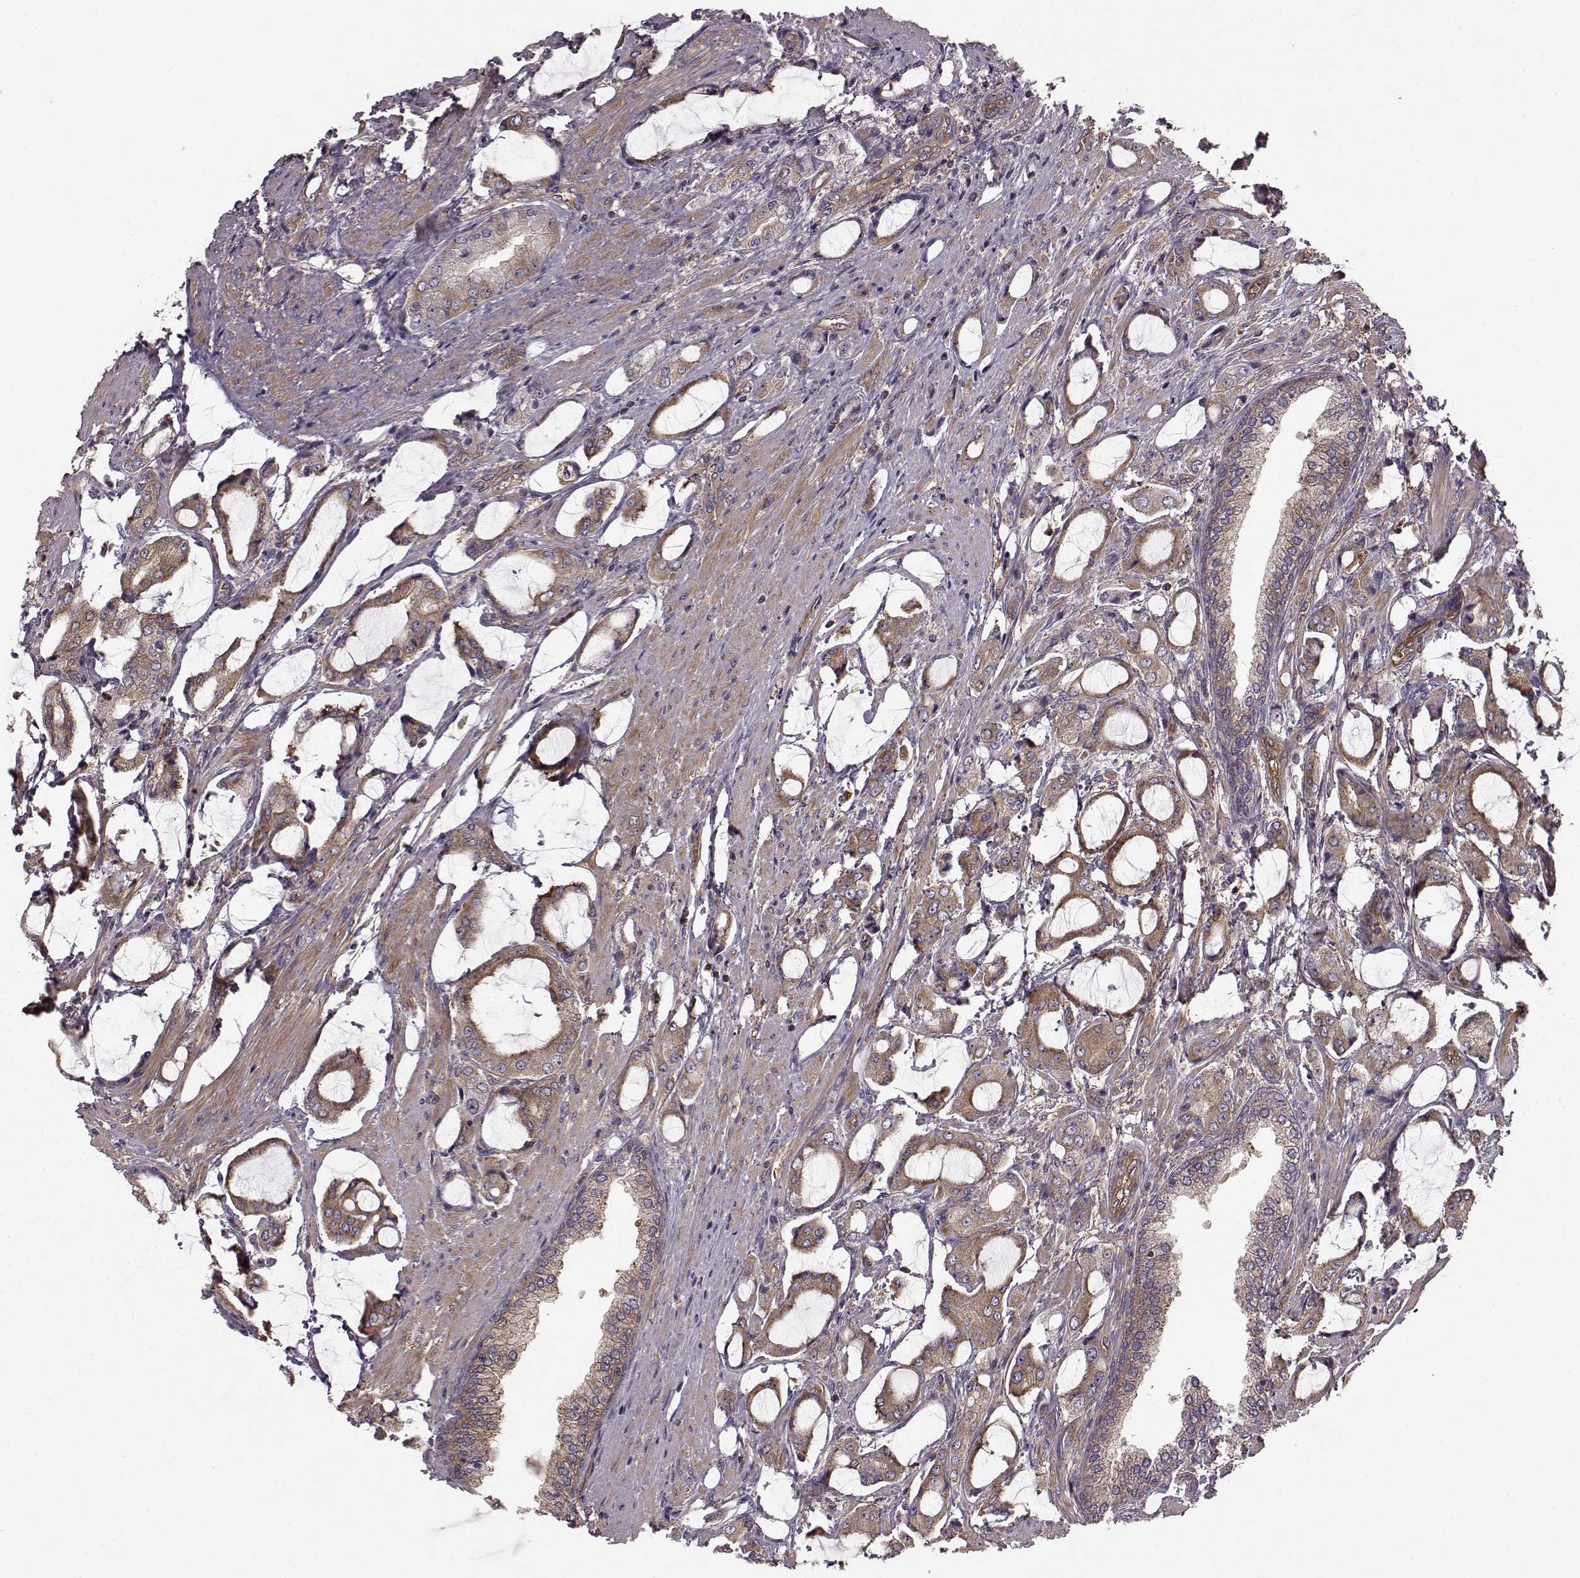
{"staining": {"intensity": "moderate", "quantity": "25%-75%", "location": "cytoplasmic/membranous"}, "tissue": "prostate cancer", "cell_type": "Tumor cells", "image_type": "cancer", "snomed": [{"axis": "morphology", "description": "Adenocarcinoma, NOS"}, {"axis": "topography", "description": "Prostate"}], "caption": "Immunohistochemistry photomicrograph of neoplastic tissue: adenocarcinoma (prostate) stained using immunohistochemistry (IHC) exhibits medium levels of moderate protein expression localized specifically in the cytoplasmic/membranous of tumor cells, appearing as a cytoplasmic/membranous brown color.", "gene": "RABGAP1", "patient": {"sex": "male", "age": 63}}